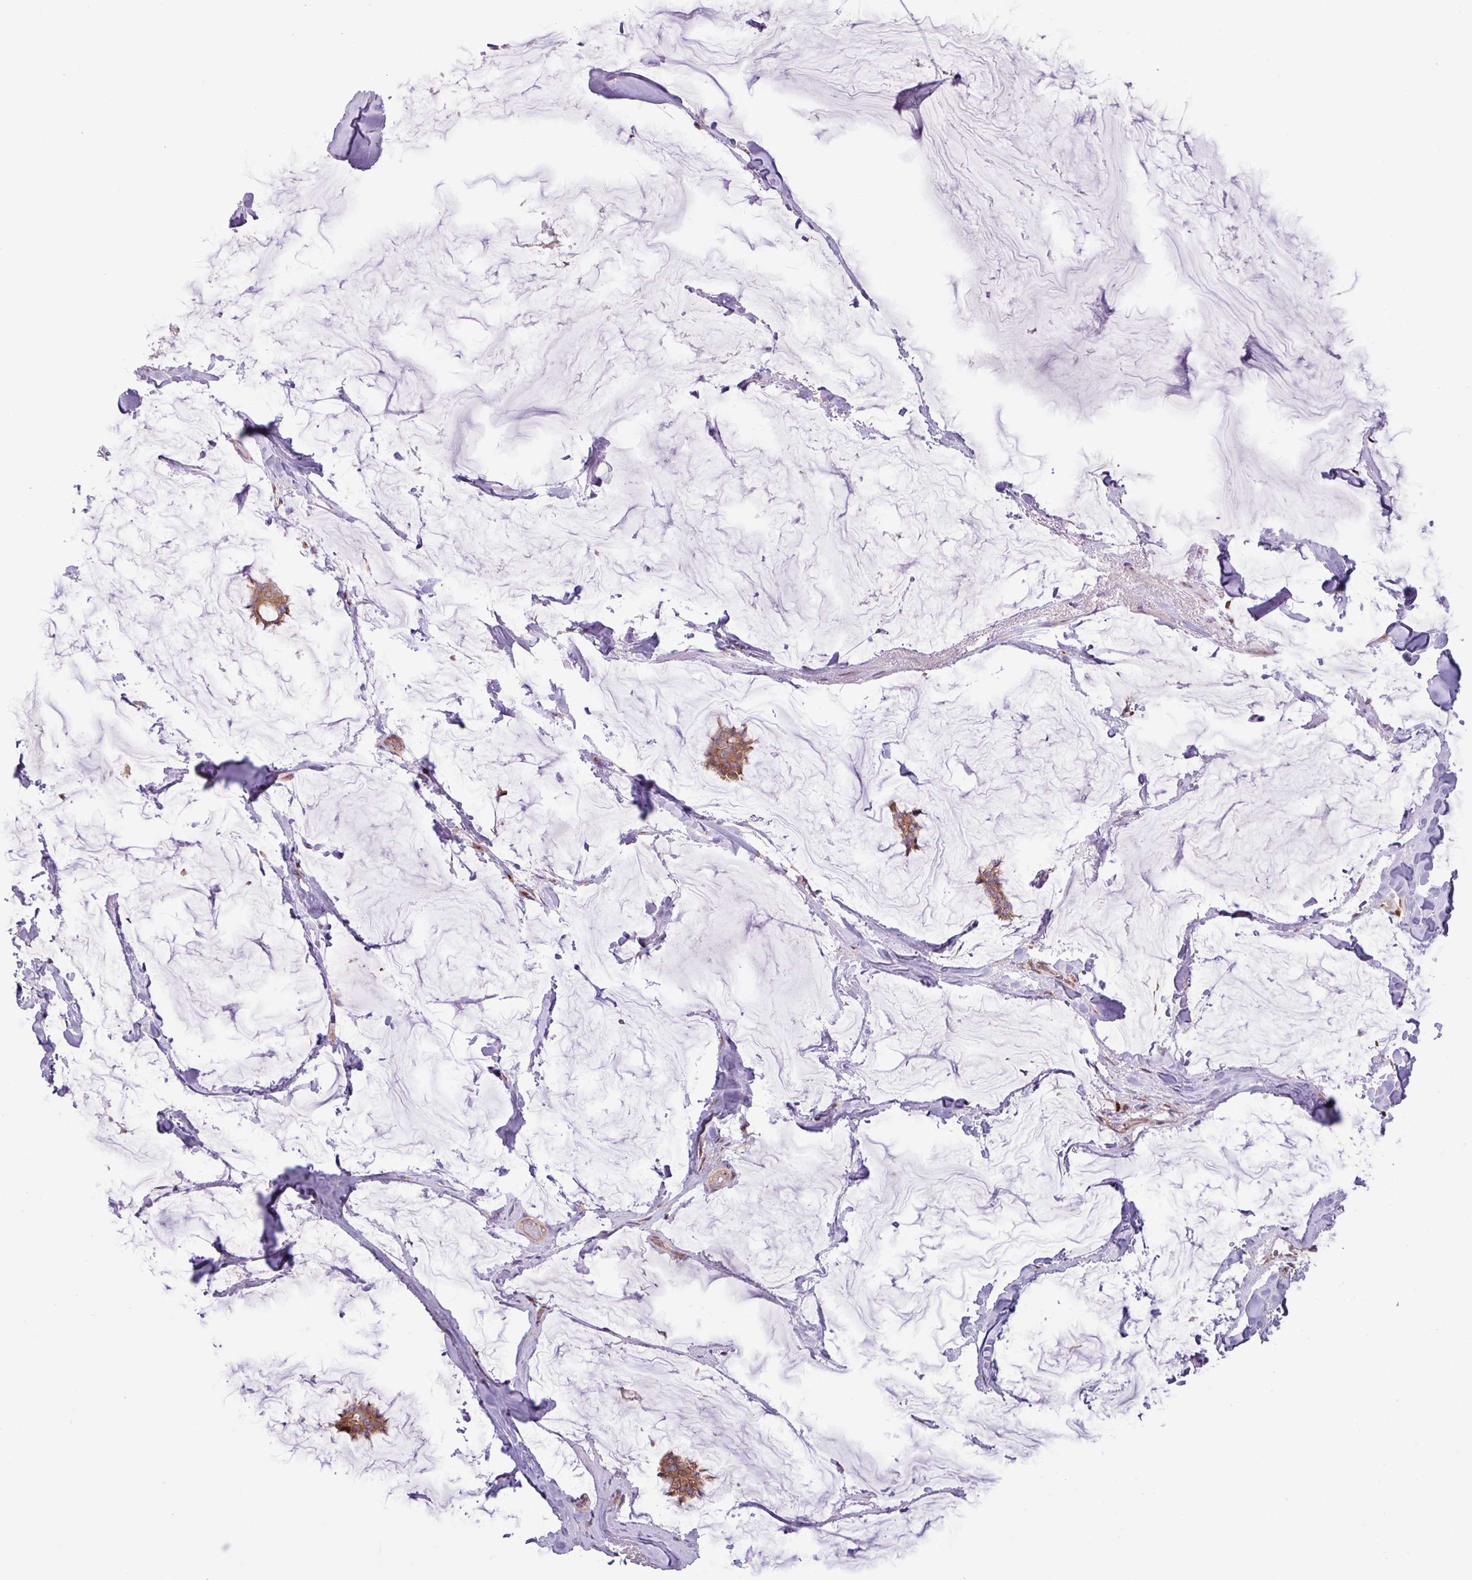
{"staining": {"intensity": "moderate", "quantity": ">75%", "location": "cytoplasmic/membranous"}, "tissue": "breast cancer", "cell_type": "Tumor cells", "image_type": "cancer", "snomed": [{"axis": "morphology", "description": "Duct carcinoma"}, {"axis": "topography", "description": "Breast"}], "caption": "Moderate cytoplasmic/membranous staining is present in approximately >75% of tumor cells in breast intraductal carcinoma.", "gene": "RAB19", "patient": {"sex": "female", "age": 93}}